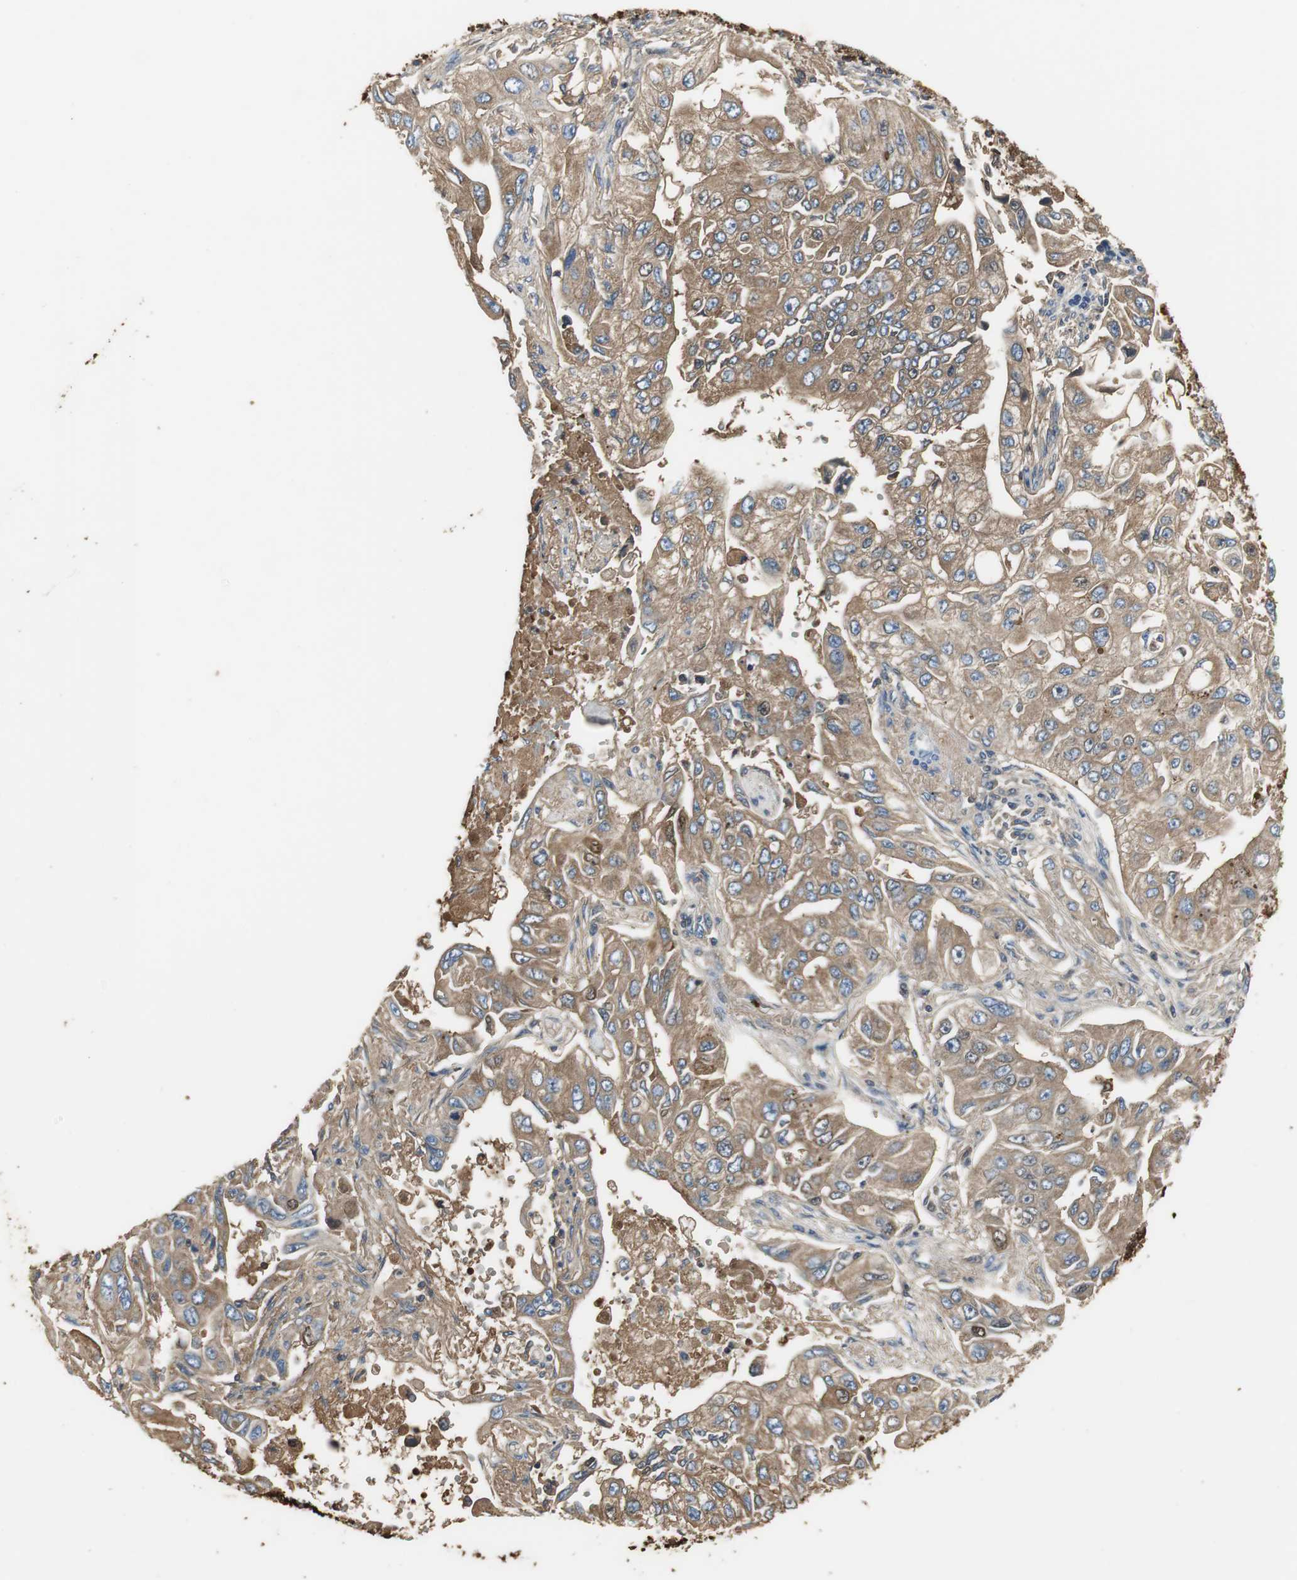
{"staining": {"intensity": "moderate", "quantity": ">75%", "location": "cytoplasmic/membranous"}, "tissue": "lung cancer", "cell_type": "Tumor cells", "image_type": "cancer", "snomed": [{"axis": "morphology", "description": "Adenocarcinoma, NOS"}, {"axis": "topography", "description": "Lung"}], "caption": "Moderate cytoplasmic/membranous staining is present in about >75% of tumor cells in lung cancer.", "gene": "IGHA1", "patient": {"sex": "male", "age": 84}}